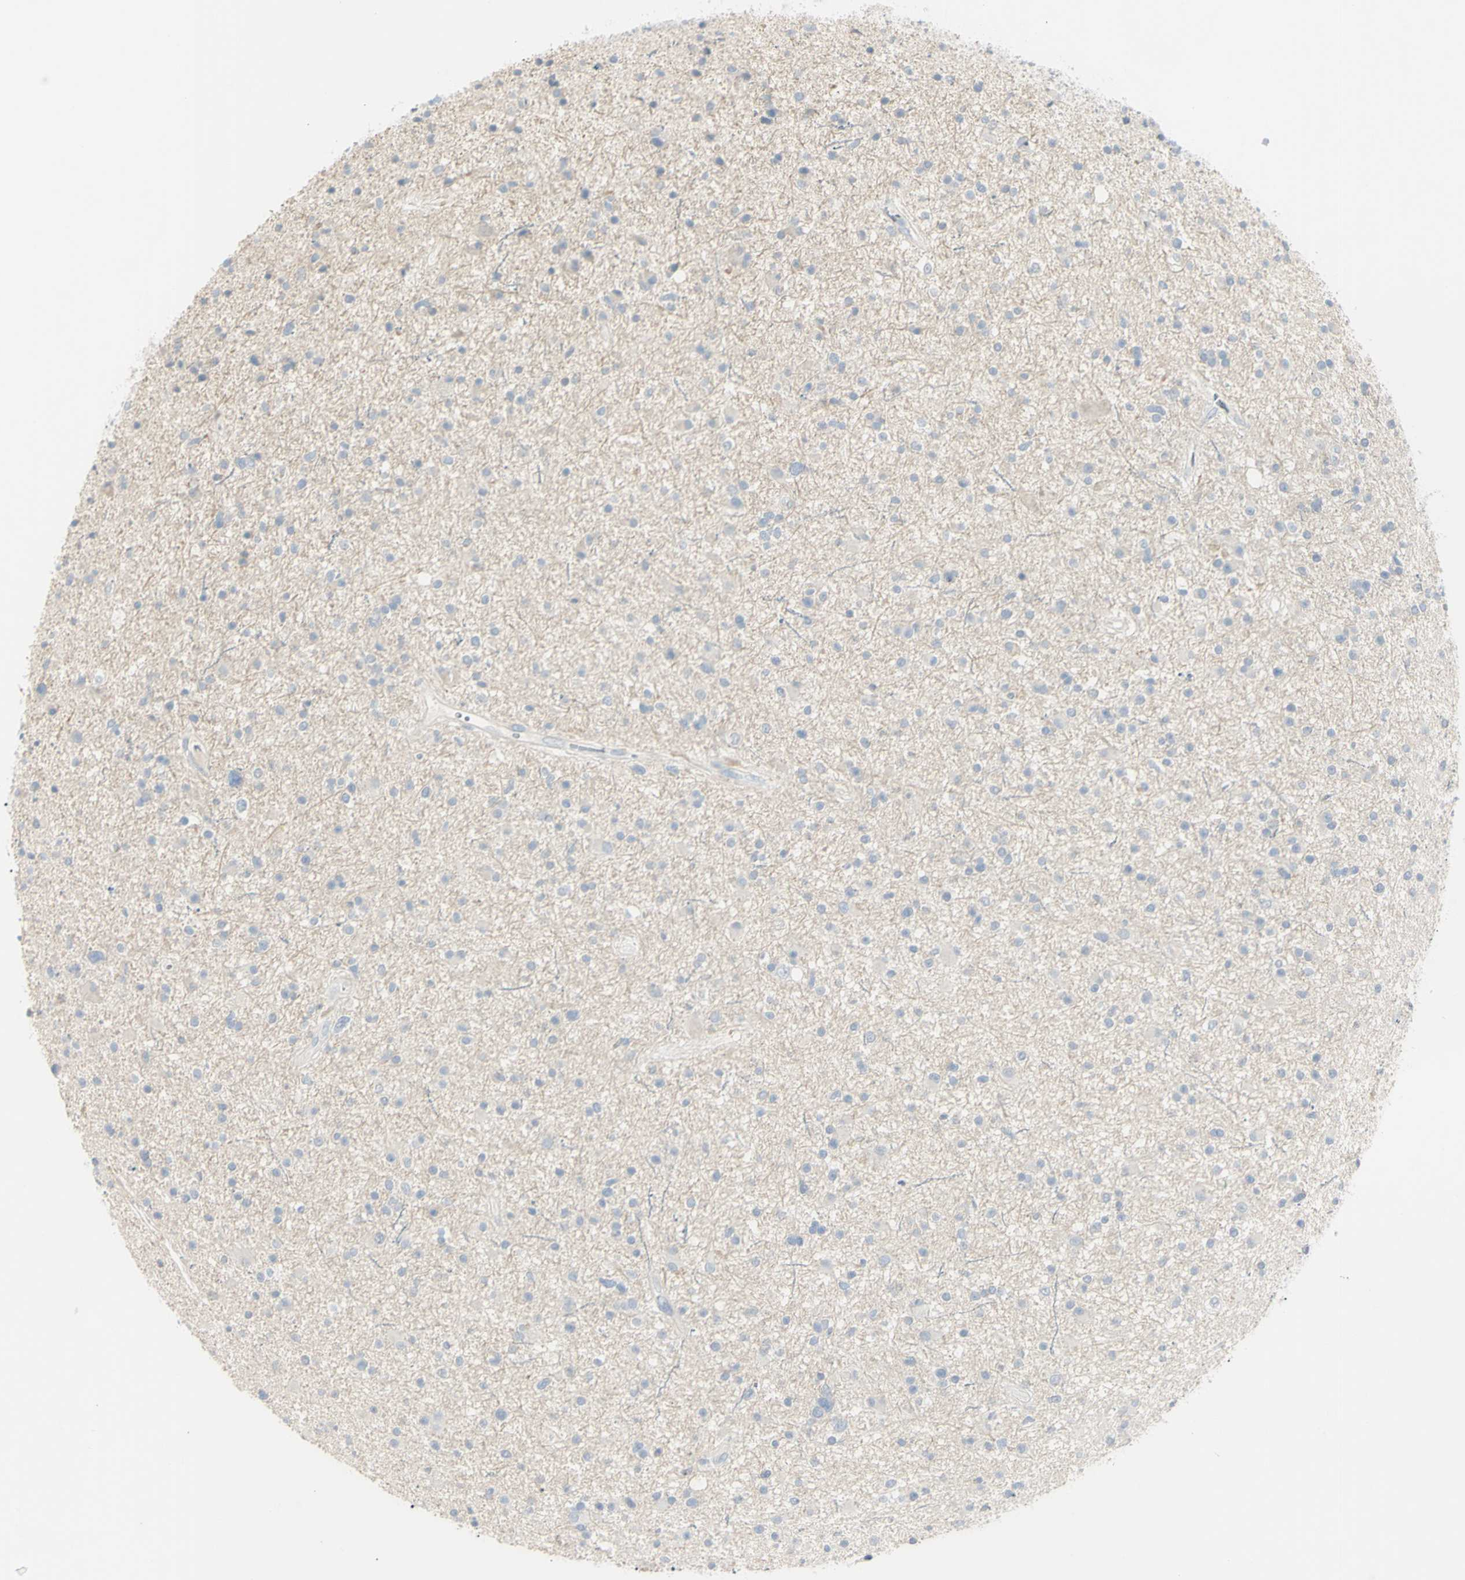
{"staining": {"intensity": "negative", "quantity": "none", "location": "none"}, "tissue": "glioma", "cell_type": "Tumor cells", "image_type": "cancer", "snomed": [{"axis": "morphology", "description": "Glioma, malignant, High grade"}, {"axis": "topography", "description": "Brain"}], "caption": "High power microscopy photomicrograph of an immunohistochemistry photomicrograph of glioma, revealing no significant expression in tumor cells.", "gene": "PIP", "patient": {"sex": "male", "age": 33}}